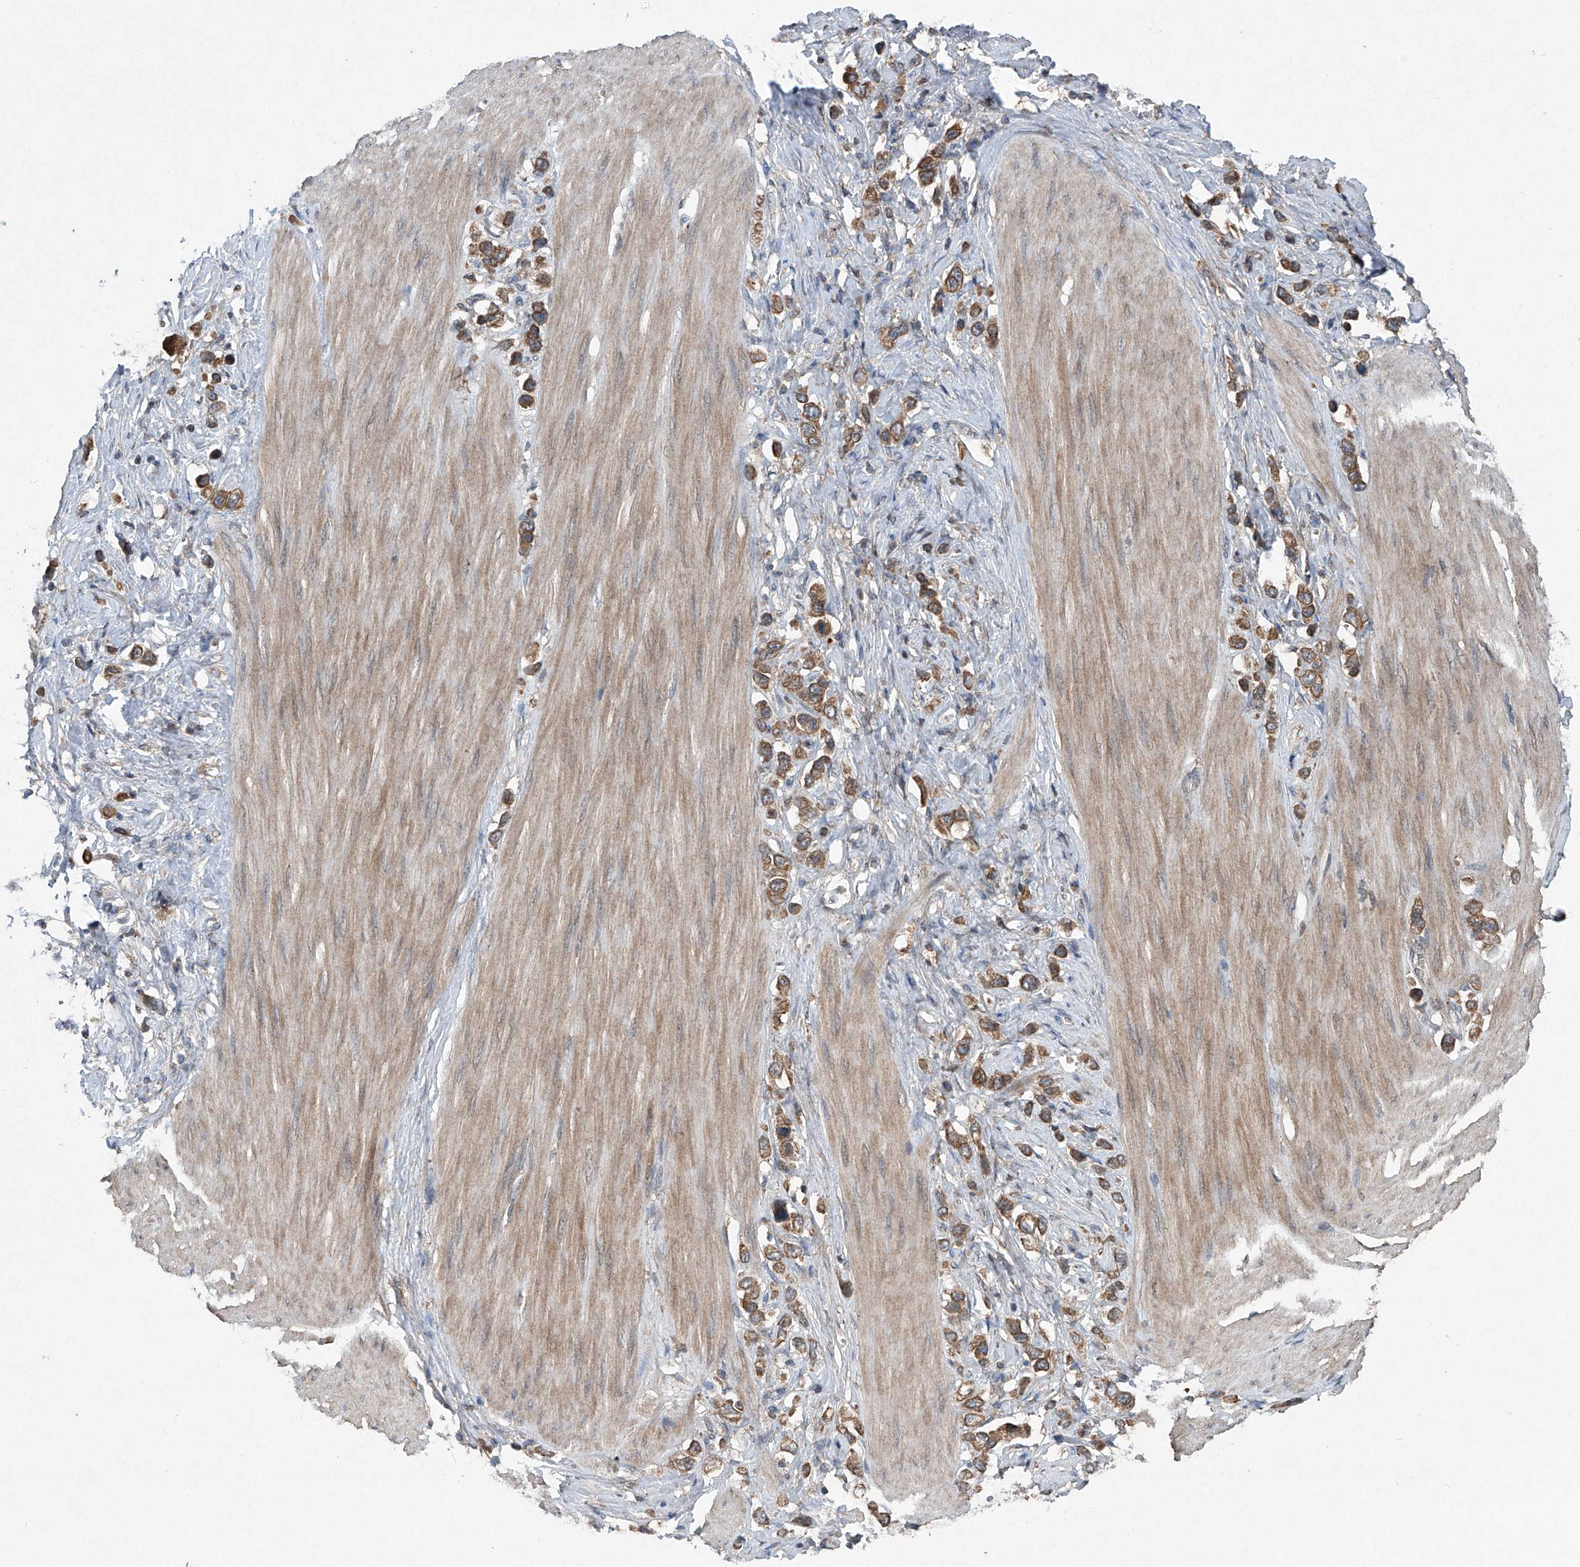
{"staining": {"intensity": "moderate", "quantity": ">75%", "location": "cytoplasmic/membranous"}, "tissue": "stomach cancer", "cell_type": "Tumor cells", "image_type": "cancer", "snomed": [{"axis": "morphology", "description": "Adenocarcinoma, NOS"}, {"axis": "topography", "description": "Stomach"}], "caption": "Human stomach cancer (adenocarcinoma) stained with a protein marker demonstrates moderate staining in tumor cells.", "gene": "SUMF2", "patient": {"sex": "female", "age": 65}}